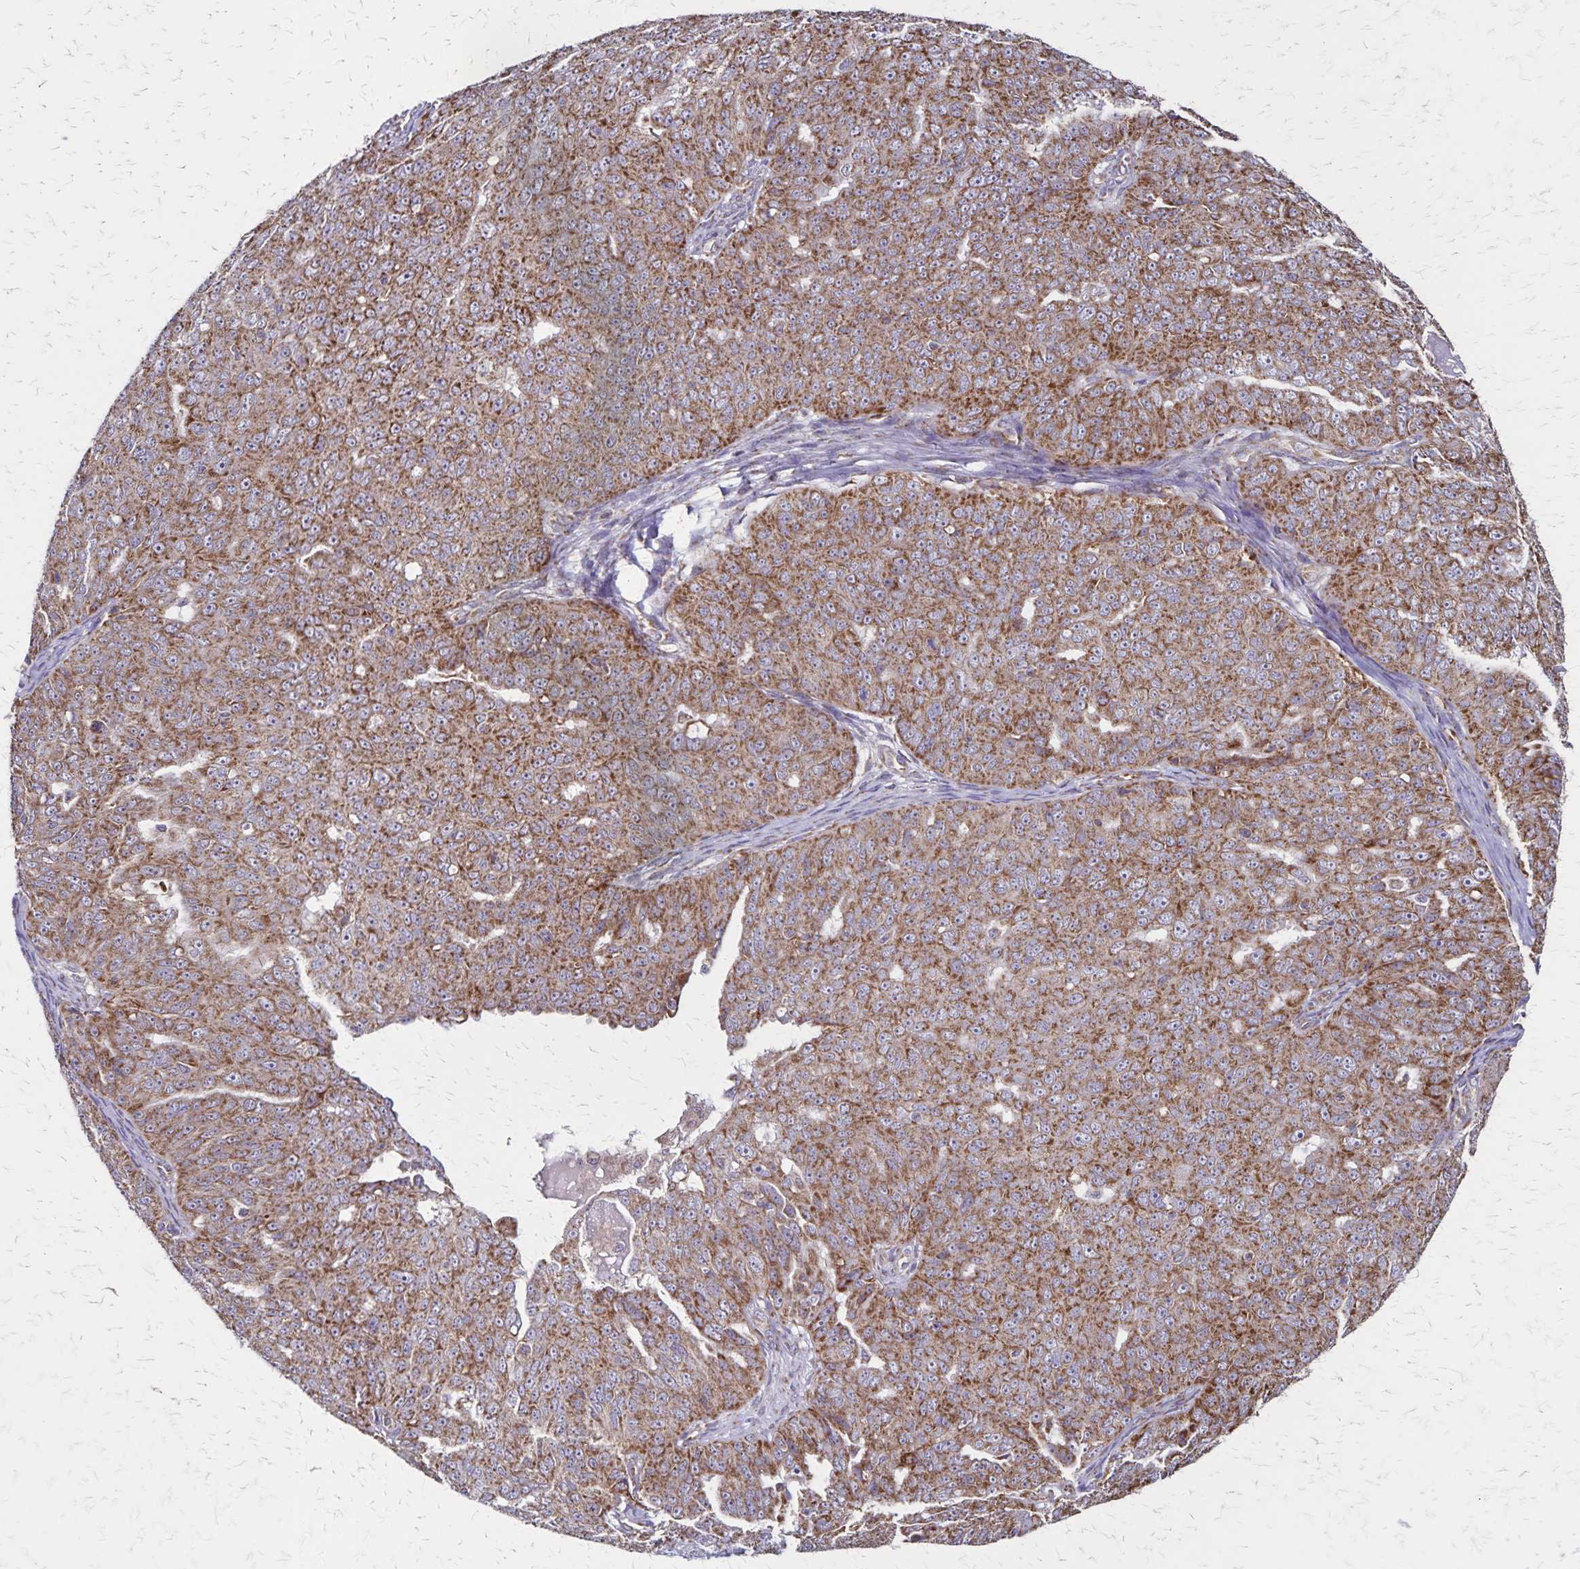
{"staining": {"intensity": "moderate", "quantity": ">75%", "location": "cytoplasmic/membranous"}, "tissue": "ovarian cancer", "cell_type": "Tumor cells", "image_type": "cancer", "snomed": [{"axis": "morphology", "description": "Carcinoma, endometroid"}, {"axis": "topography", "description": "Ovary"}], "caption": "Ovarian cancer (endometroid carcinoma) stained with a protein marker shows moderate staining in tumor cells.", "gene": "NFS1", "patient": {"sex": "female", "age": 70}}